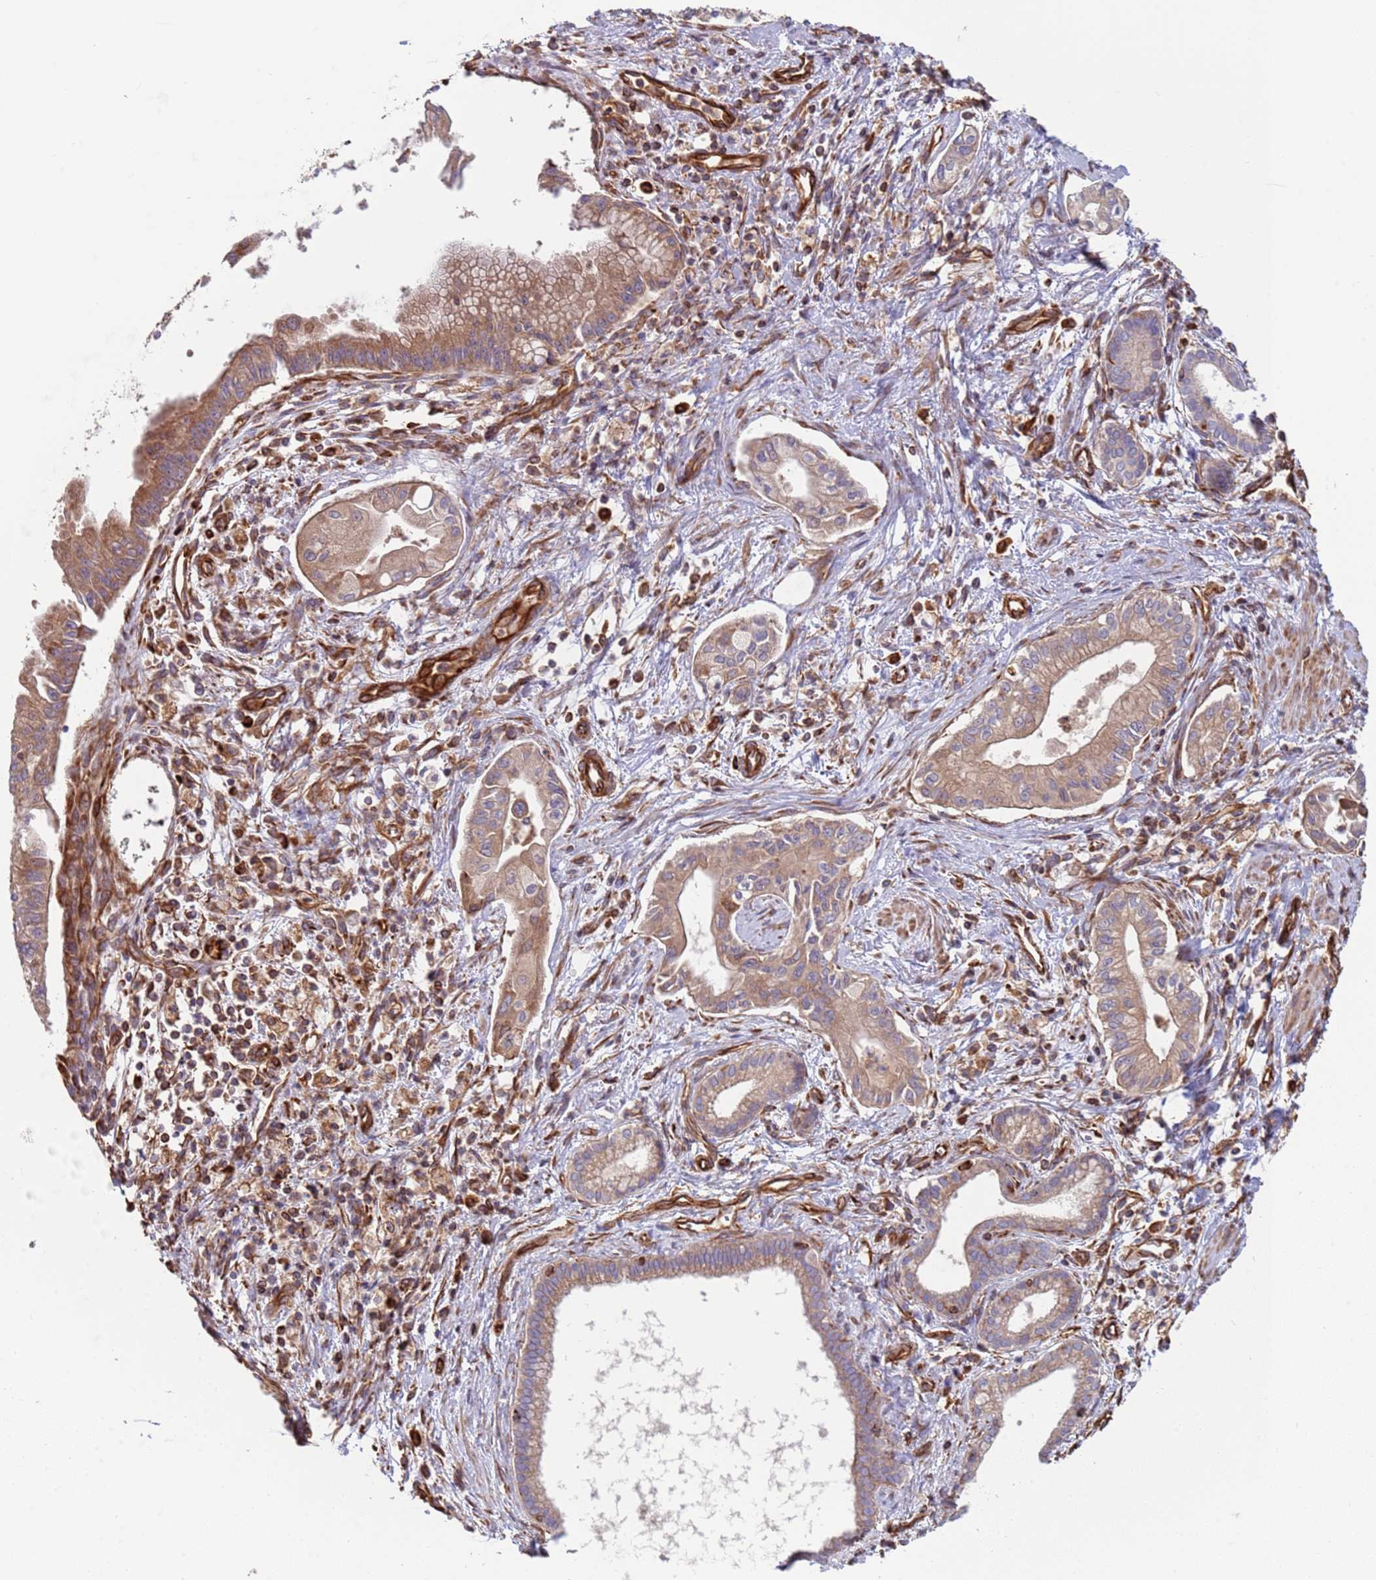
{"staining": {"intensity": "moderate", "quantity": ">75%", "location": "cytoplasmic/membranous"}, "tissue": "pancreatic cancer", "cell_type": "Tumor cells", "image_type": "cancer", "snomed": [{"axis": "morphology", "description": "Adenocarcinoma, NOS"}, {"axis": "topography", "description": "Pancreas"}], "caption": "IHC staining of adenocarcinoma (pancreatic), which reveals medium levels of moderate cytoplasmic/membranous staining in approximately >75% of tumor cells indicating moderate cytoplasmic/membranous protein expression. The staining was performed using DAB (brown) for protein detection and nuclei were counterstained in hematoxylin (blue).", "gene": "NUDT12", "patient": {"sex": "male", "age": 78}}